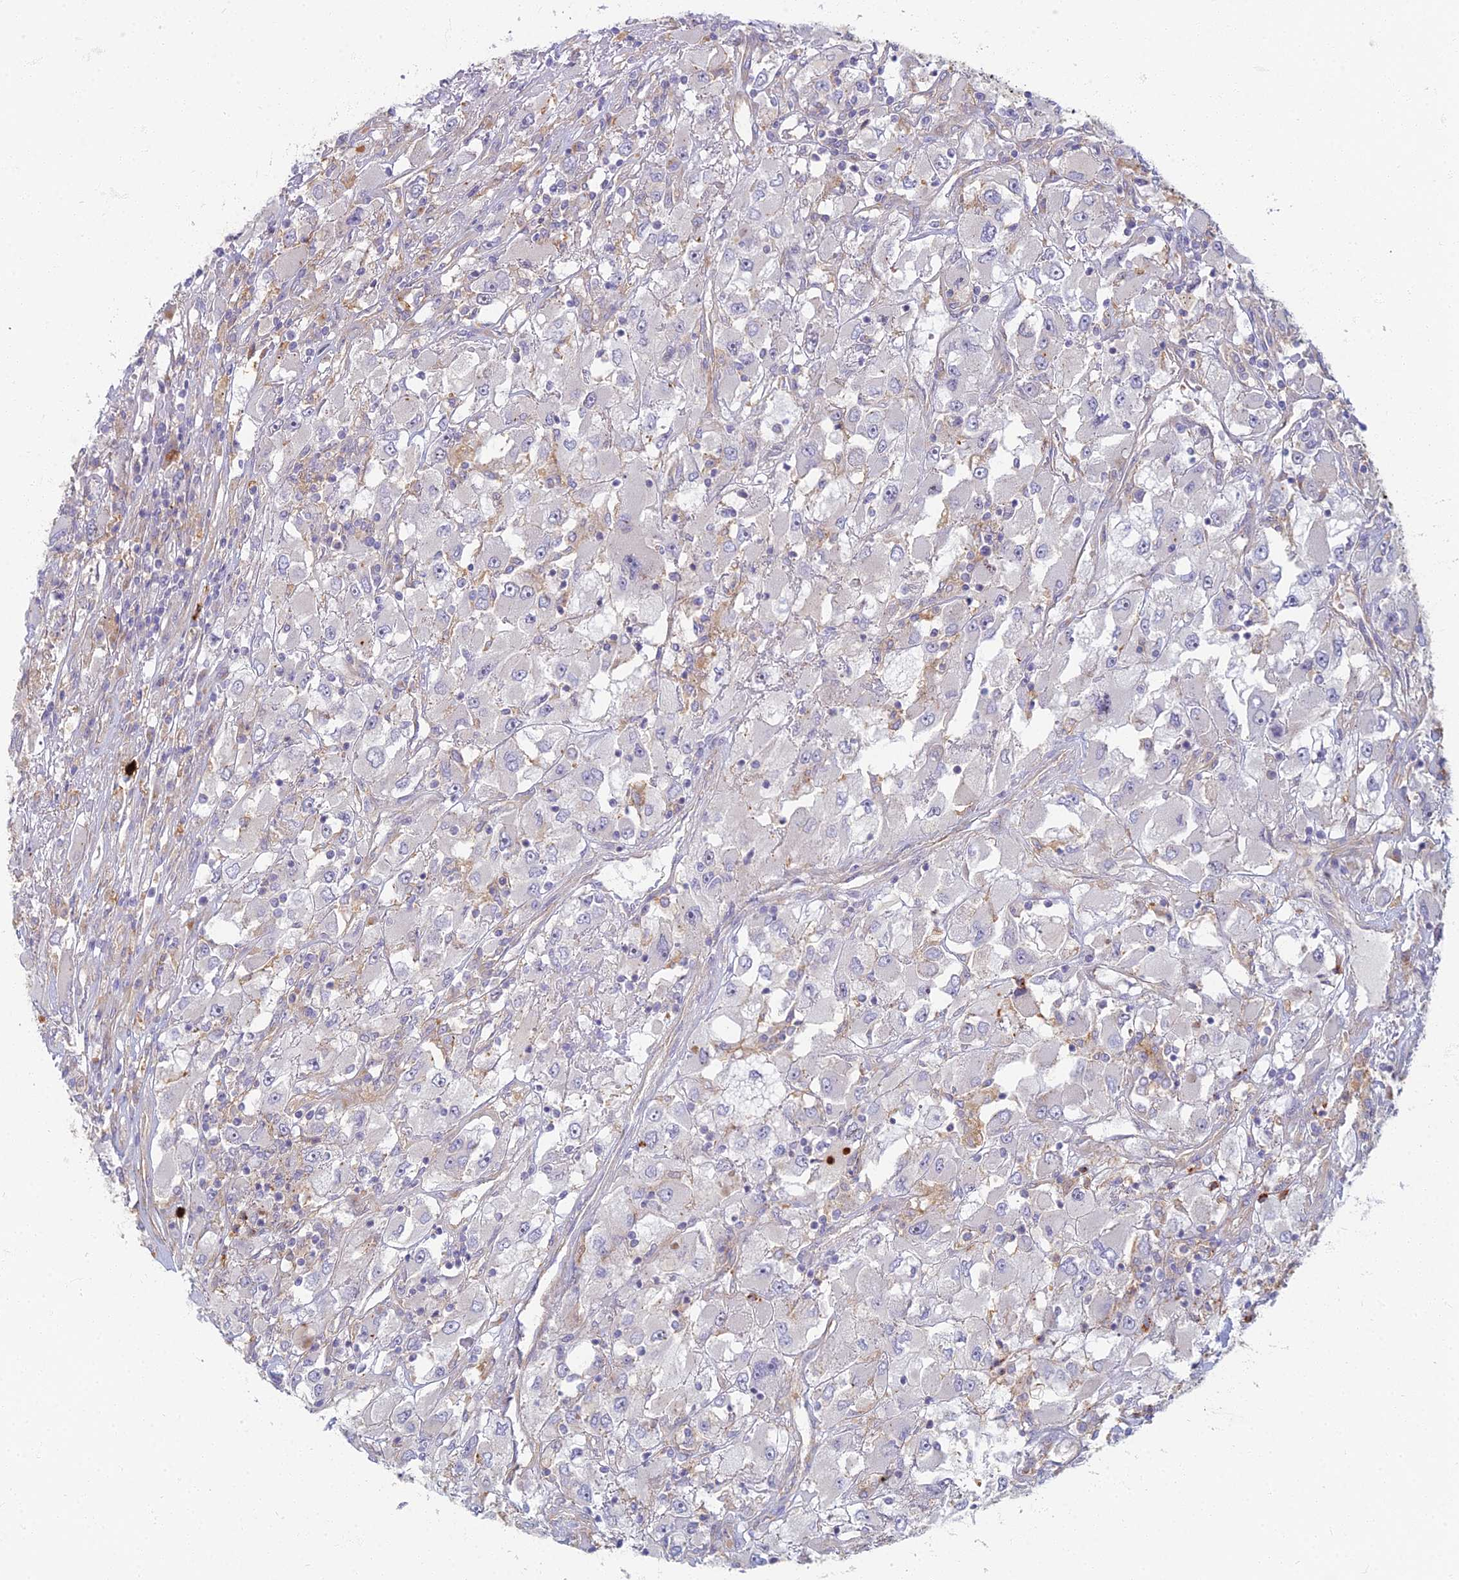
{"staining": {"intensity": "negative", "quantity": "none", "location": "none"}, "tissue": "renal cancer", "cell_type": "Tumor cells", "image_type": "cancer", "snomed": [{"axis": "morphology", "description": "Adenocarcinoma, NOS"}, {"axis": "topography", "description": "Kidney"}], "caption": "Tumor cells are negative for protein expression in human adenocarcinoma (renal).", "gene": "PROX2", "patient": {"sex": "female", "age": 52}}